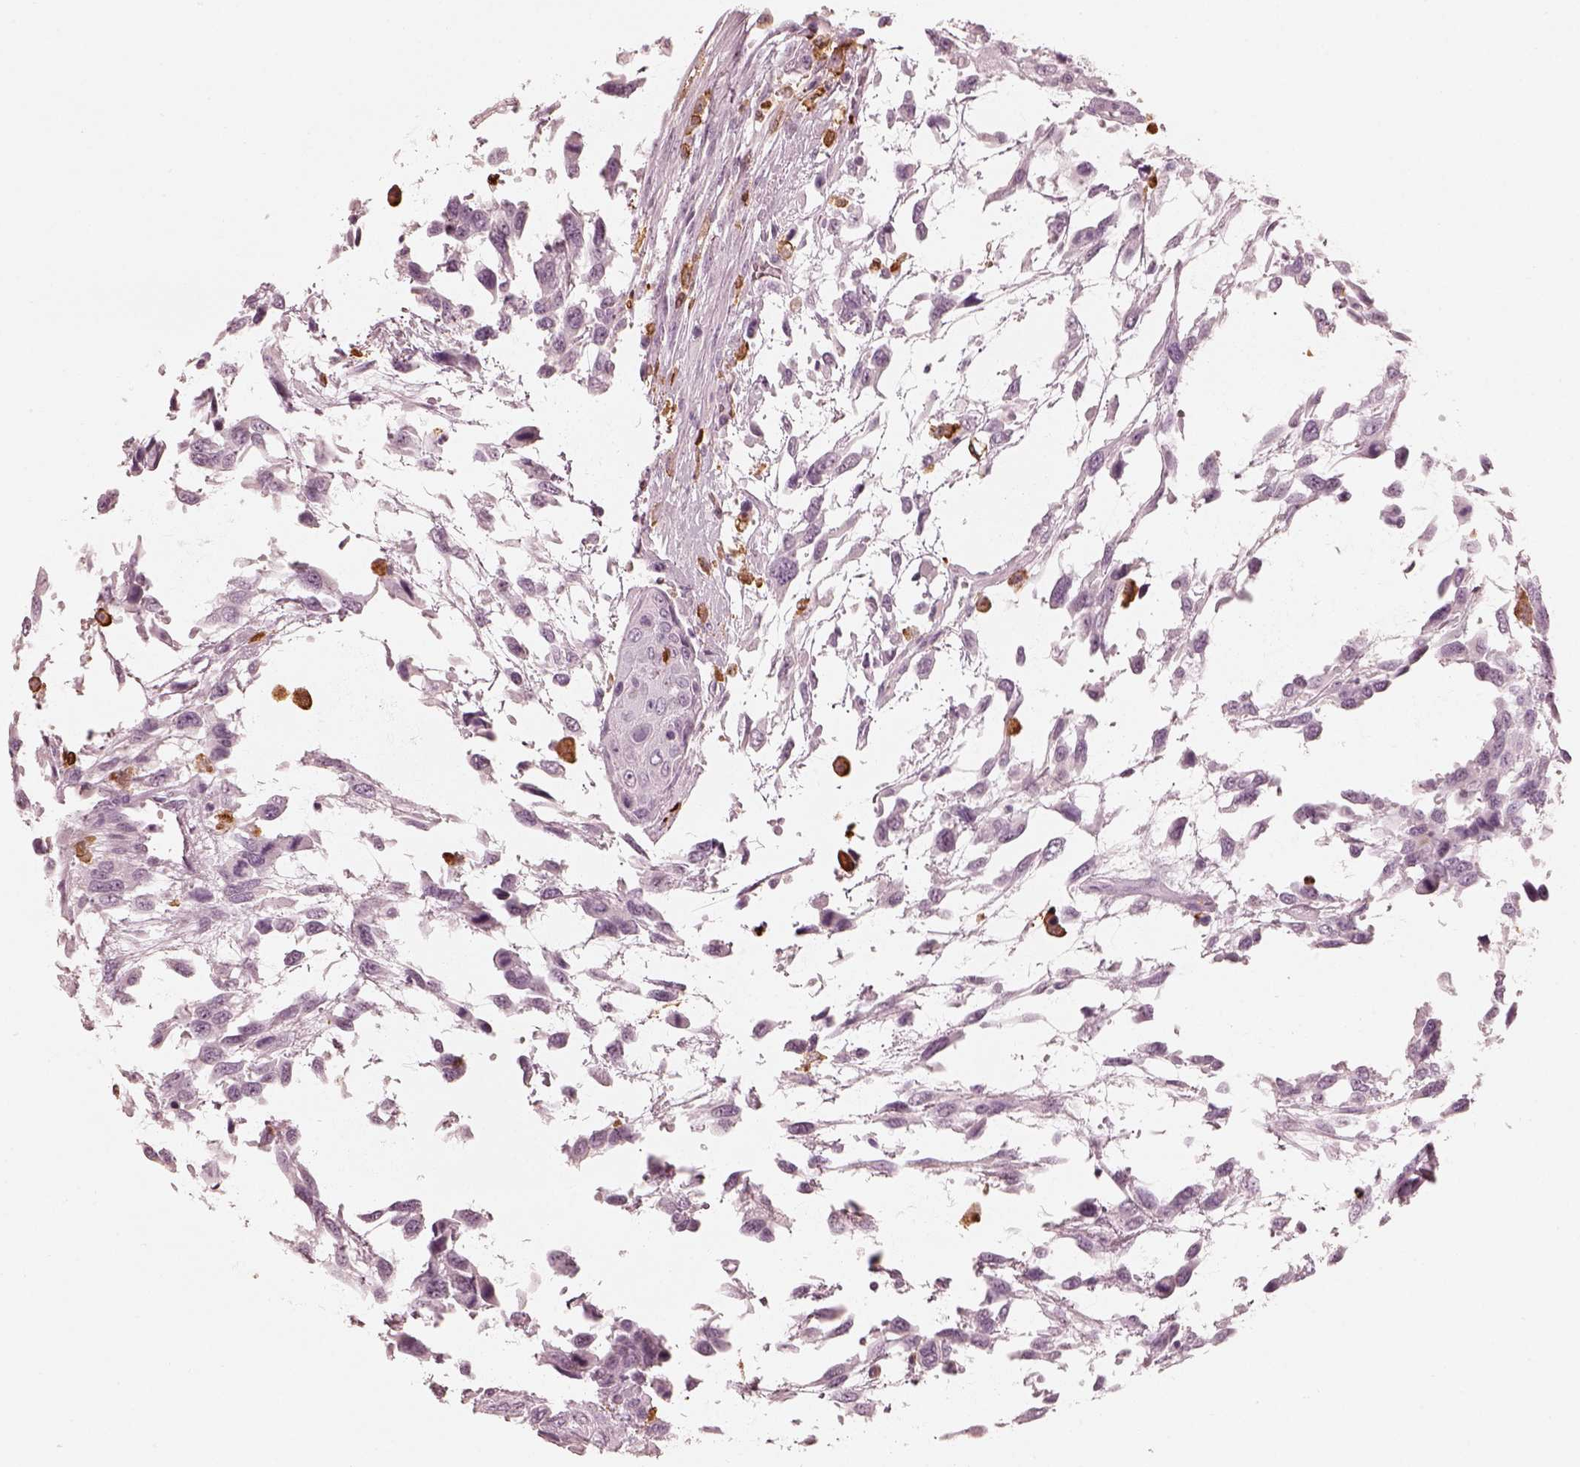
{"staining": {"intensity": "negative", "quantity": "none", "location": "none"}, "tissue": "urothelial cancer", "cell_type": "Tumor cells", "image_type": "cancer", "snomed": [{"axis": "morphology", "description": "Urothelial carcinoma, High grade"}, {"axis": "topography", "description": "Urinary bladder"}], "caption": "There is no significant positivity in tumor cells of urothelial cancer.", "gene": "ALOX5", "patient": {"sex": "female", "age": 70}}